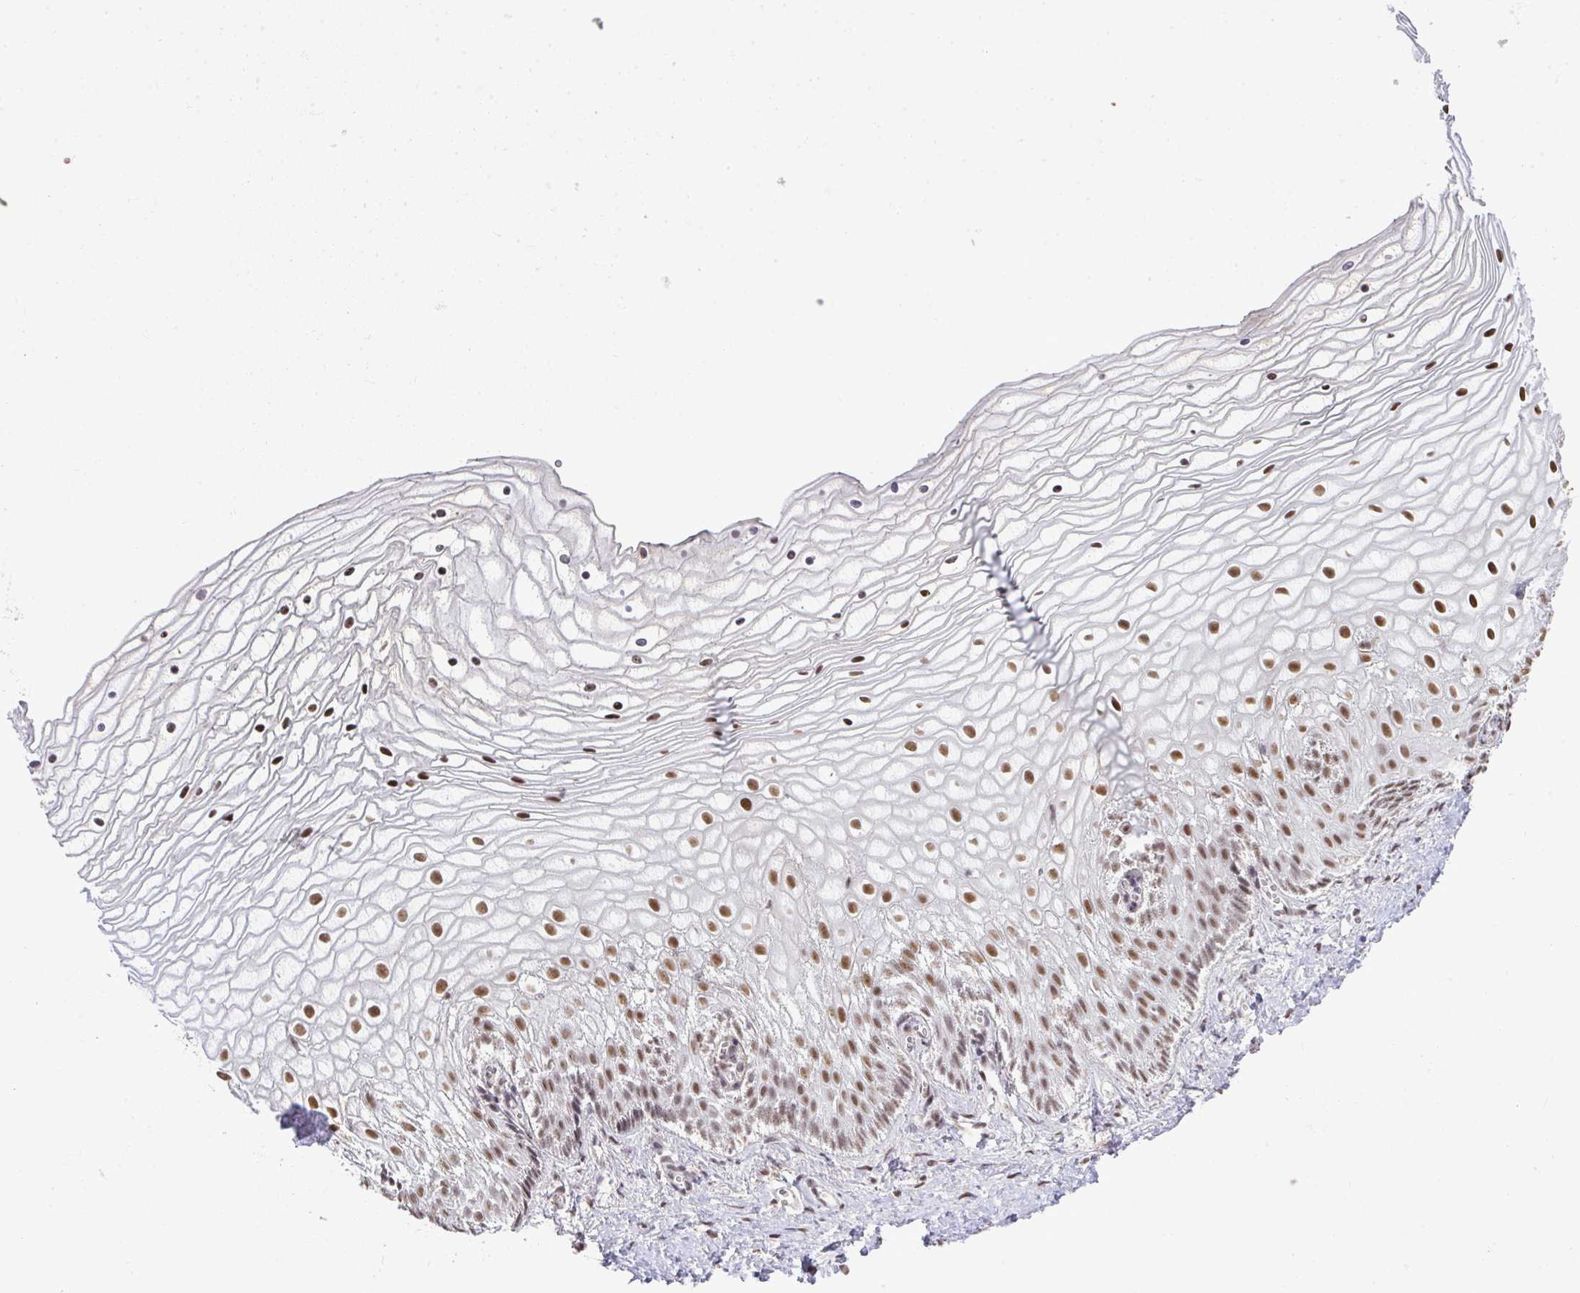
{"staining": {"intensity": "strong", "quantity": "25%-75%", "location": "nuclear"}, "tissue": "vagina", "cell_type": "Squamous epithelial cells", "image_type": "normal", "snomed": [{"axis": "morphology", "description": "Normal tissue, NOS"}, {"axis": "topography", "description": "Vagina"}], "caption": "Protein expression analysis of benign vagina shows strong nuclear expression in approximately 25%-75% of squamous epithelial cells.", "gene": "U2AF1L4", "patient": {"sex": "female", "age": 56}}